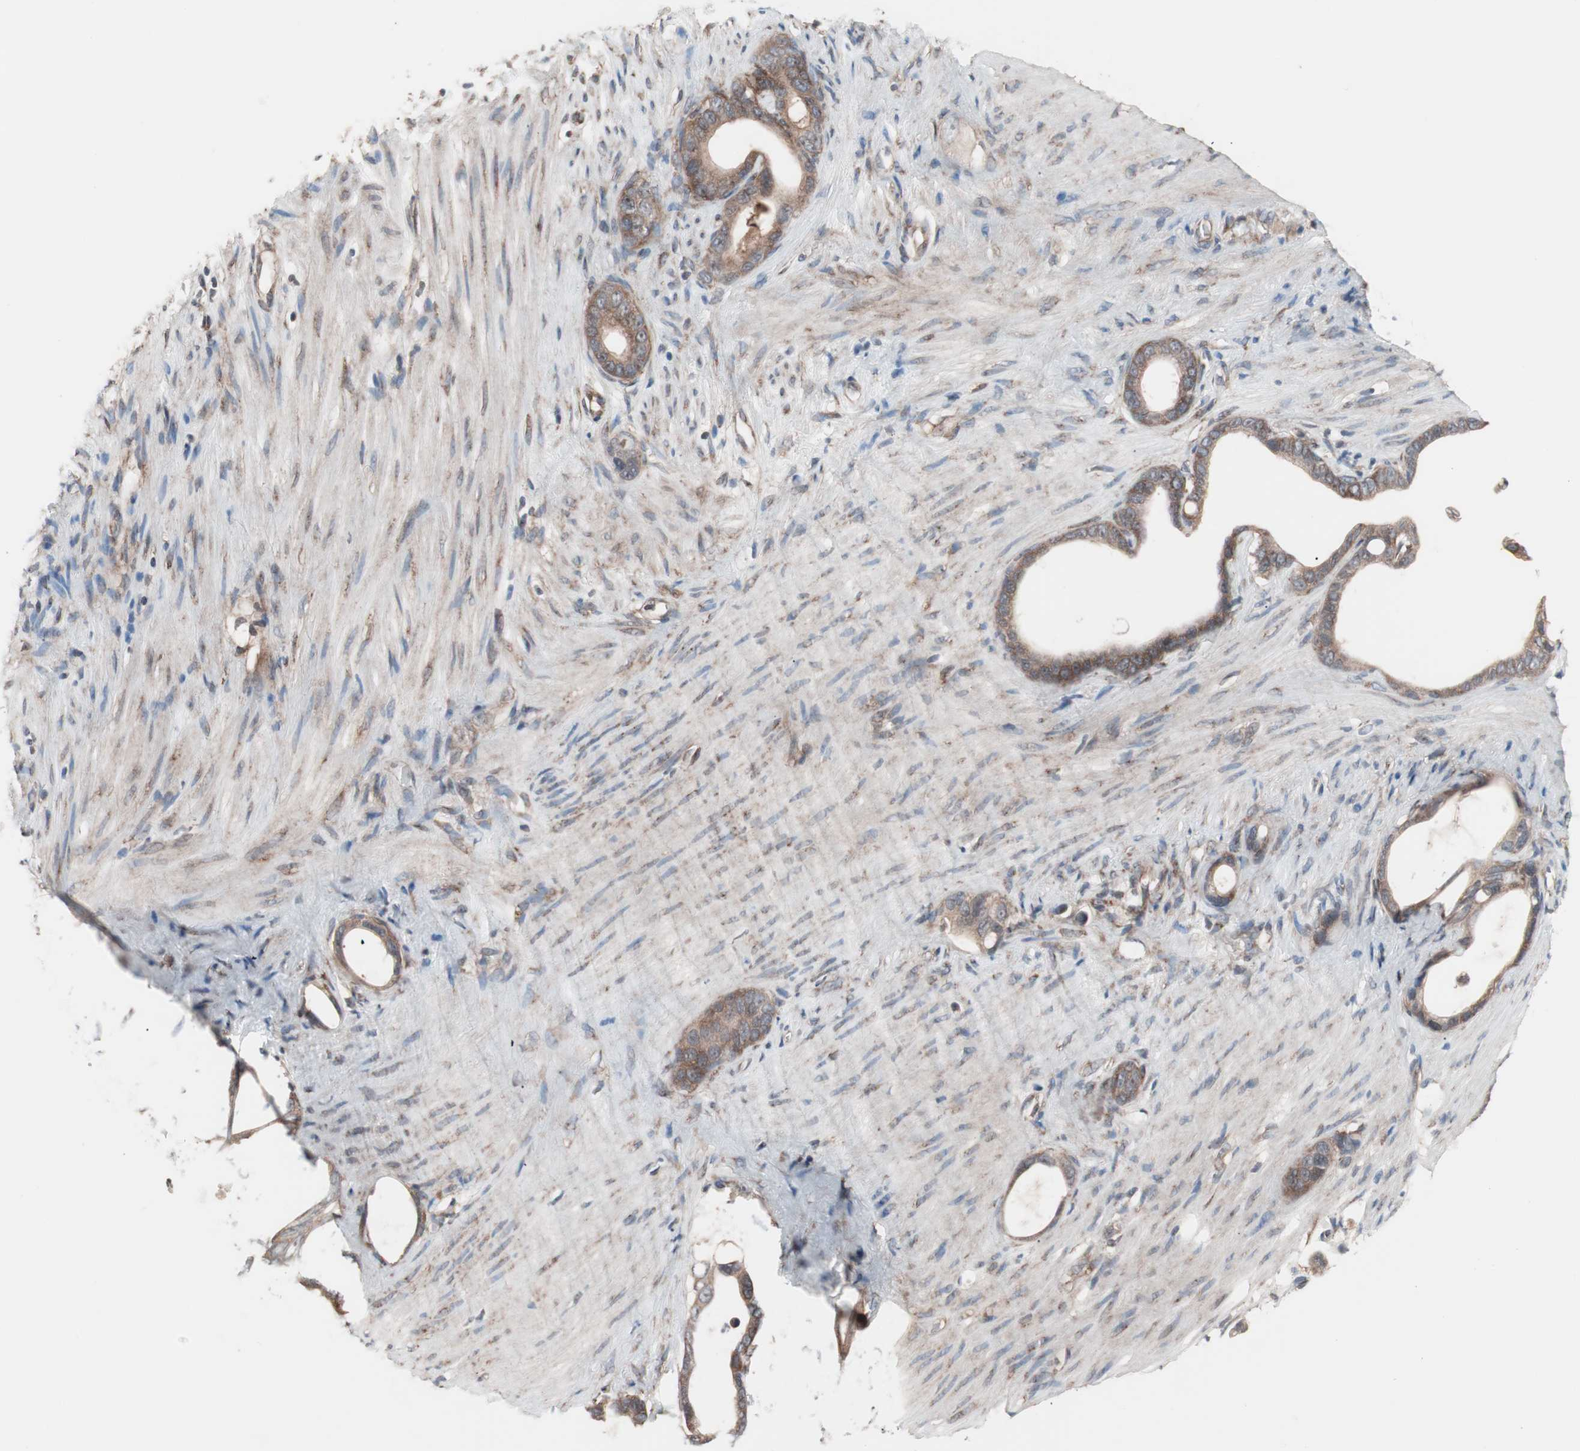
{"staining": {"intensity": "weak", "quantity": ">75%", "location": "cytoplasmic/membranous"}, "tissue": "stomach cancer", "cell_type": "Tumor cells", "image_type": "cancer", "snomed": [{"axis": "morphology", "description": "Adenocarcinoma, NOS"}, {"axis": "topography", "description": "Stomach"}], "caption": "A histopathology image of human stomach adenocarcinoma stained for a protein displays weak cytoplasmic/membranous brown staining in tumor cells.", "gene": "IRS1", "patient": {"sex": "female", "age": 75}}